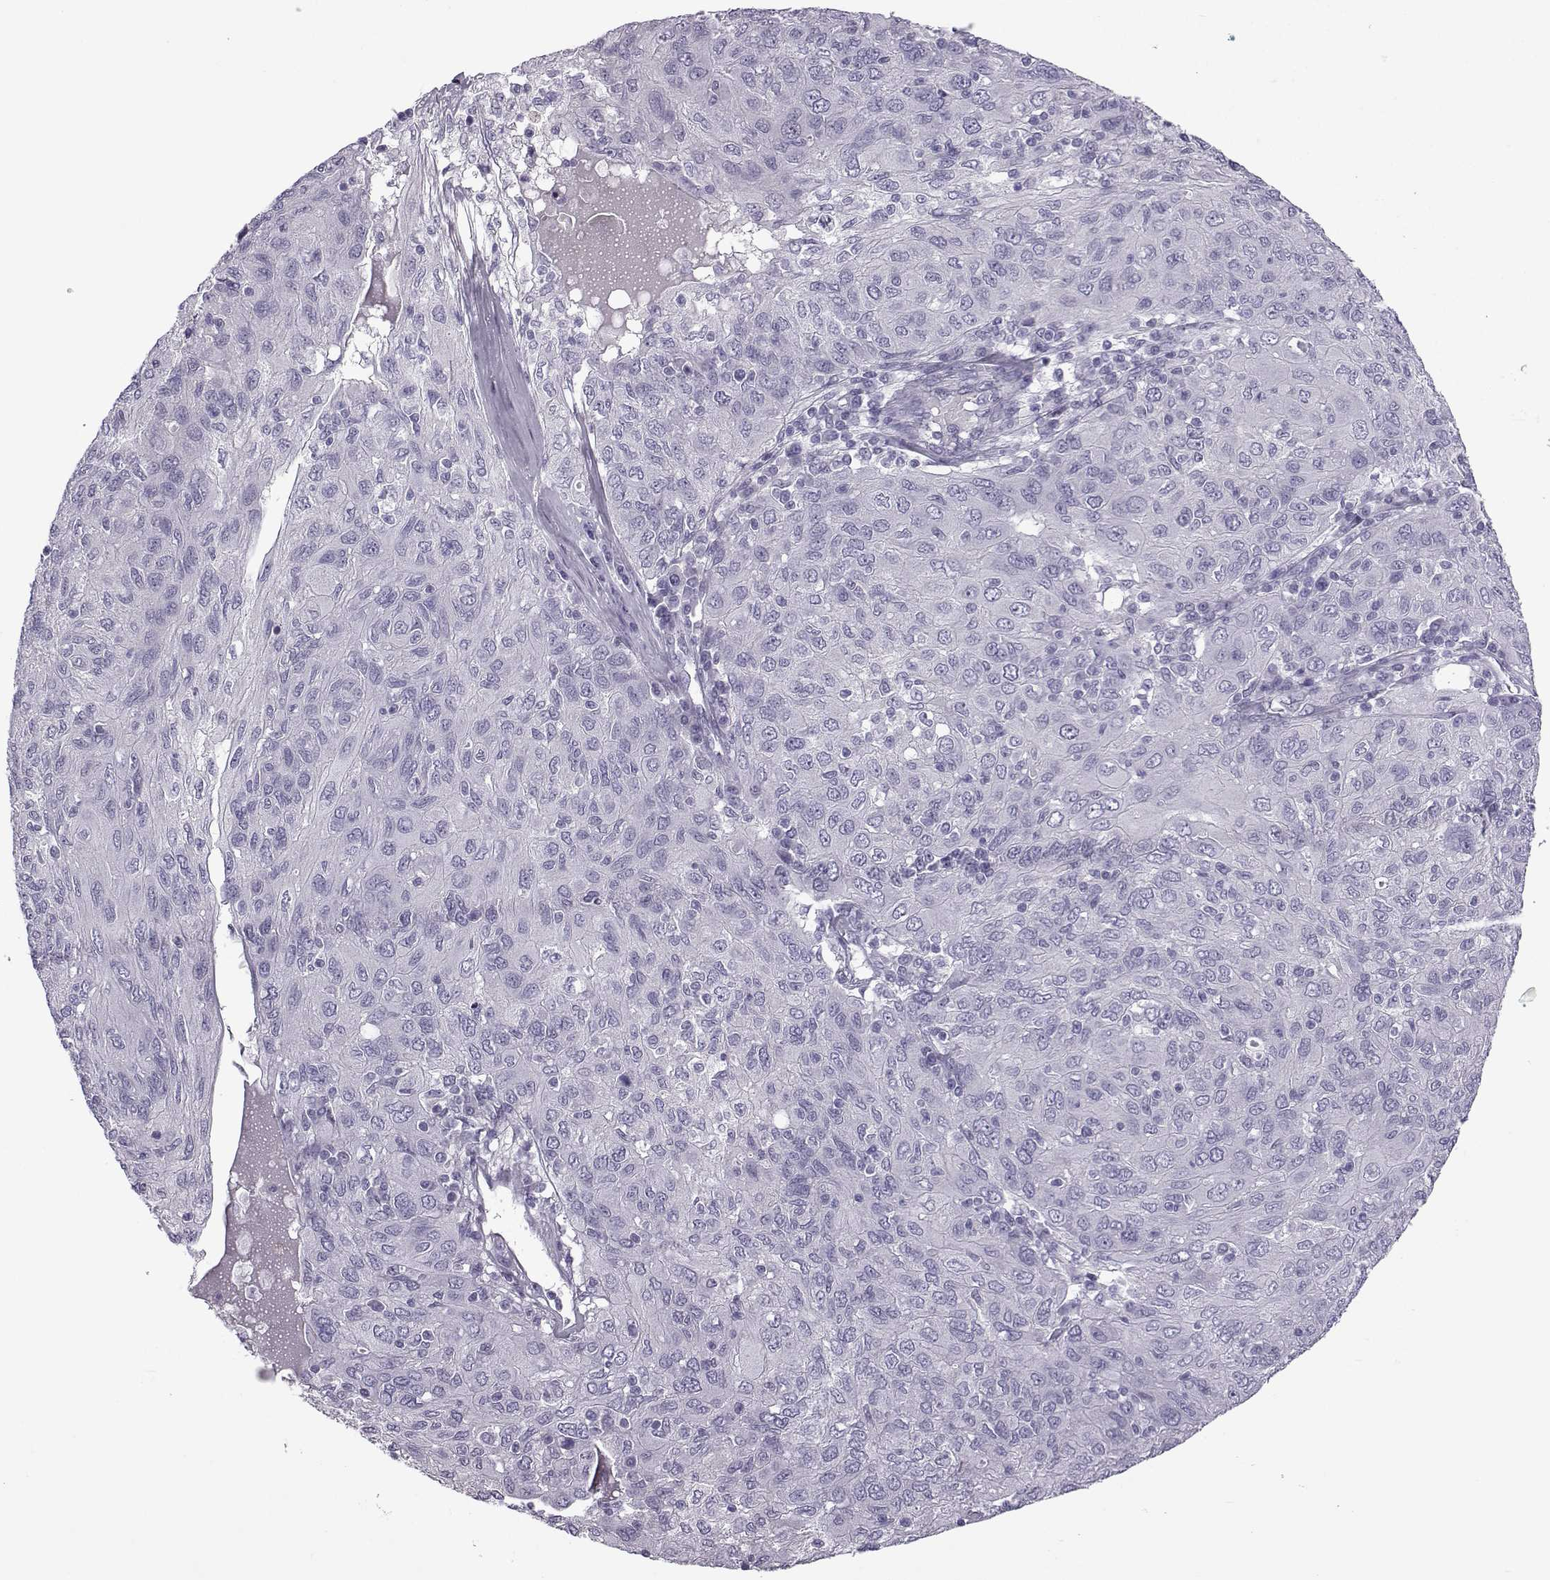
{"staining": {"intensity": "negative", "quantity": "none", "location": "none"}, "tissue": "ovarian cancer", "cell_type": "Tumor cells", "image_type": "cancer", "snomed": [{"axis": "morphology", "description": "Carcinoma, endometroid"}, {"axis": "topography", "description": "Ovary"}], "caption": "The histopathology image exhibits no significant staining in tumor cells of ovarian endometroid carcinoma.", "gene": "OIP5", "patient": {"sex": "female", "age": 50}}